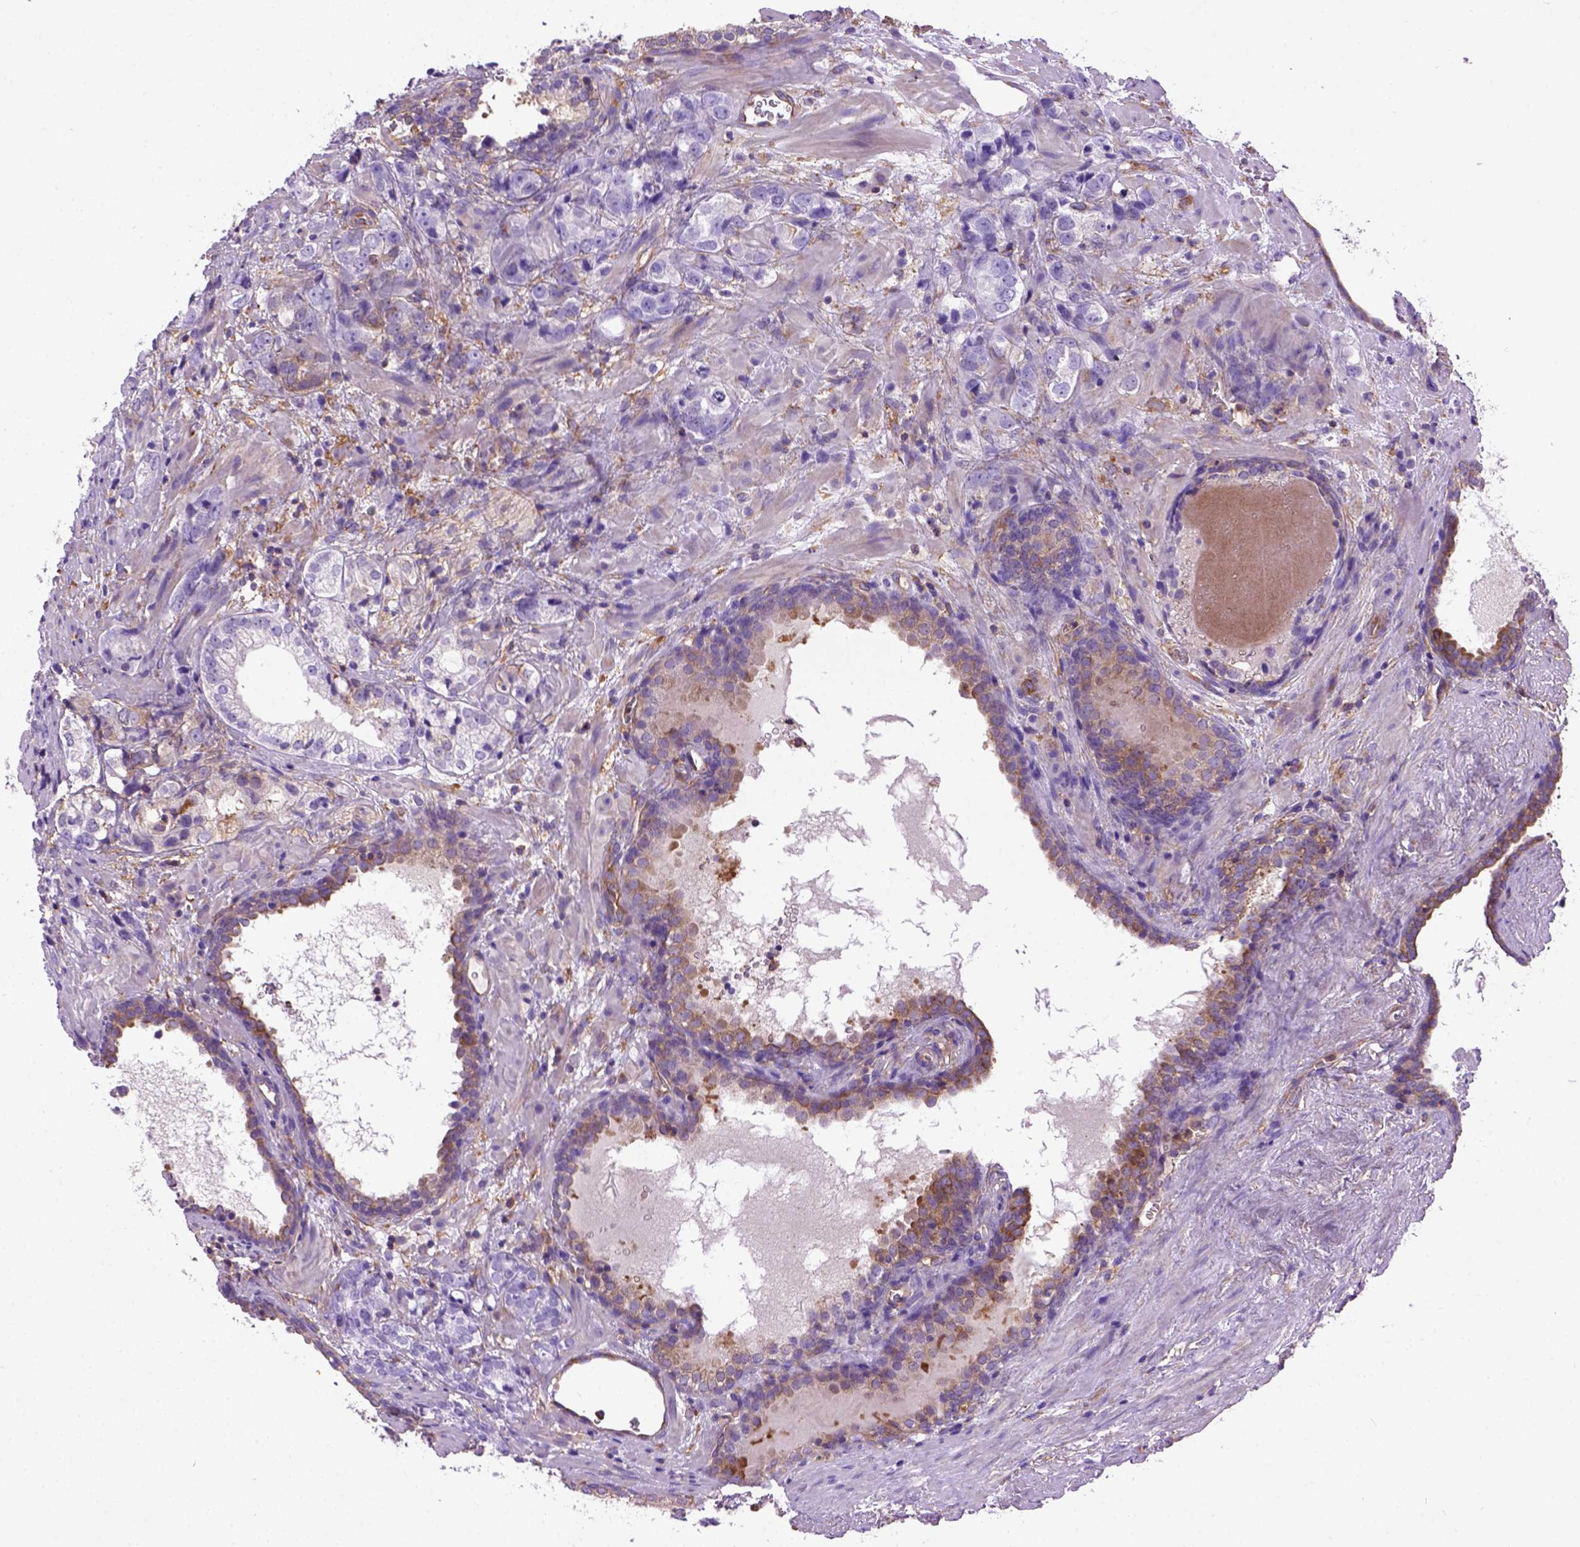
{"staining": {"intensity": "negative", "quantity": "none", "location": "none"}, "tissue": "prostate cancer", "cell_type": "Tumor cells", "image_type": "cancer", "snomed": [{"axis": "morphology", "description": "Adenocarcinoma, NOS"}, {"axis": "topography", "description": "Prostate and seminal vesicle, NOS"}], "caption": "Tumor cells are negative for brown protein staining in prostate cancer.", "gene": "MVP", "patient": {"sex": "male", "age": 63}}